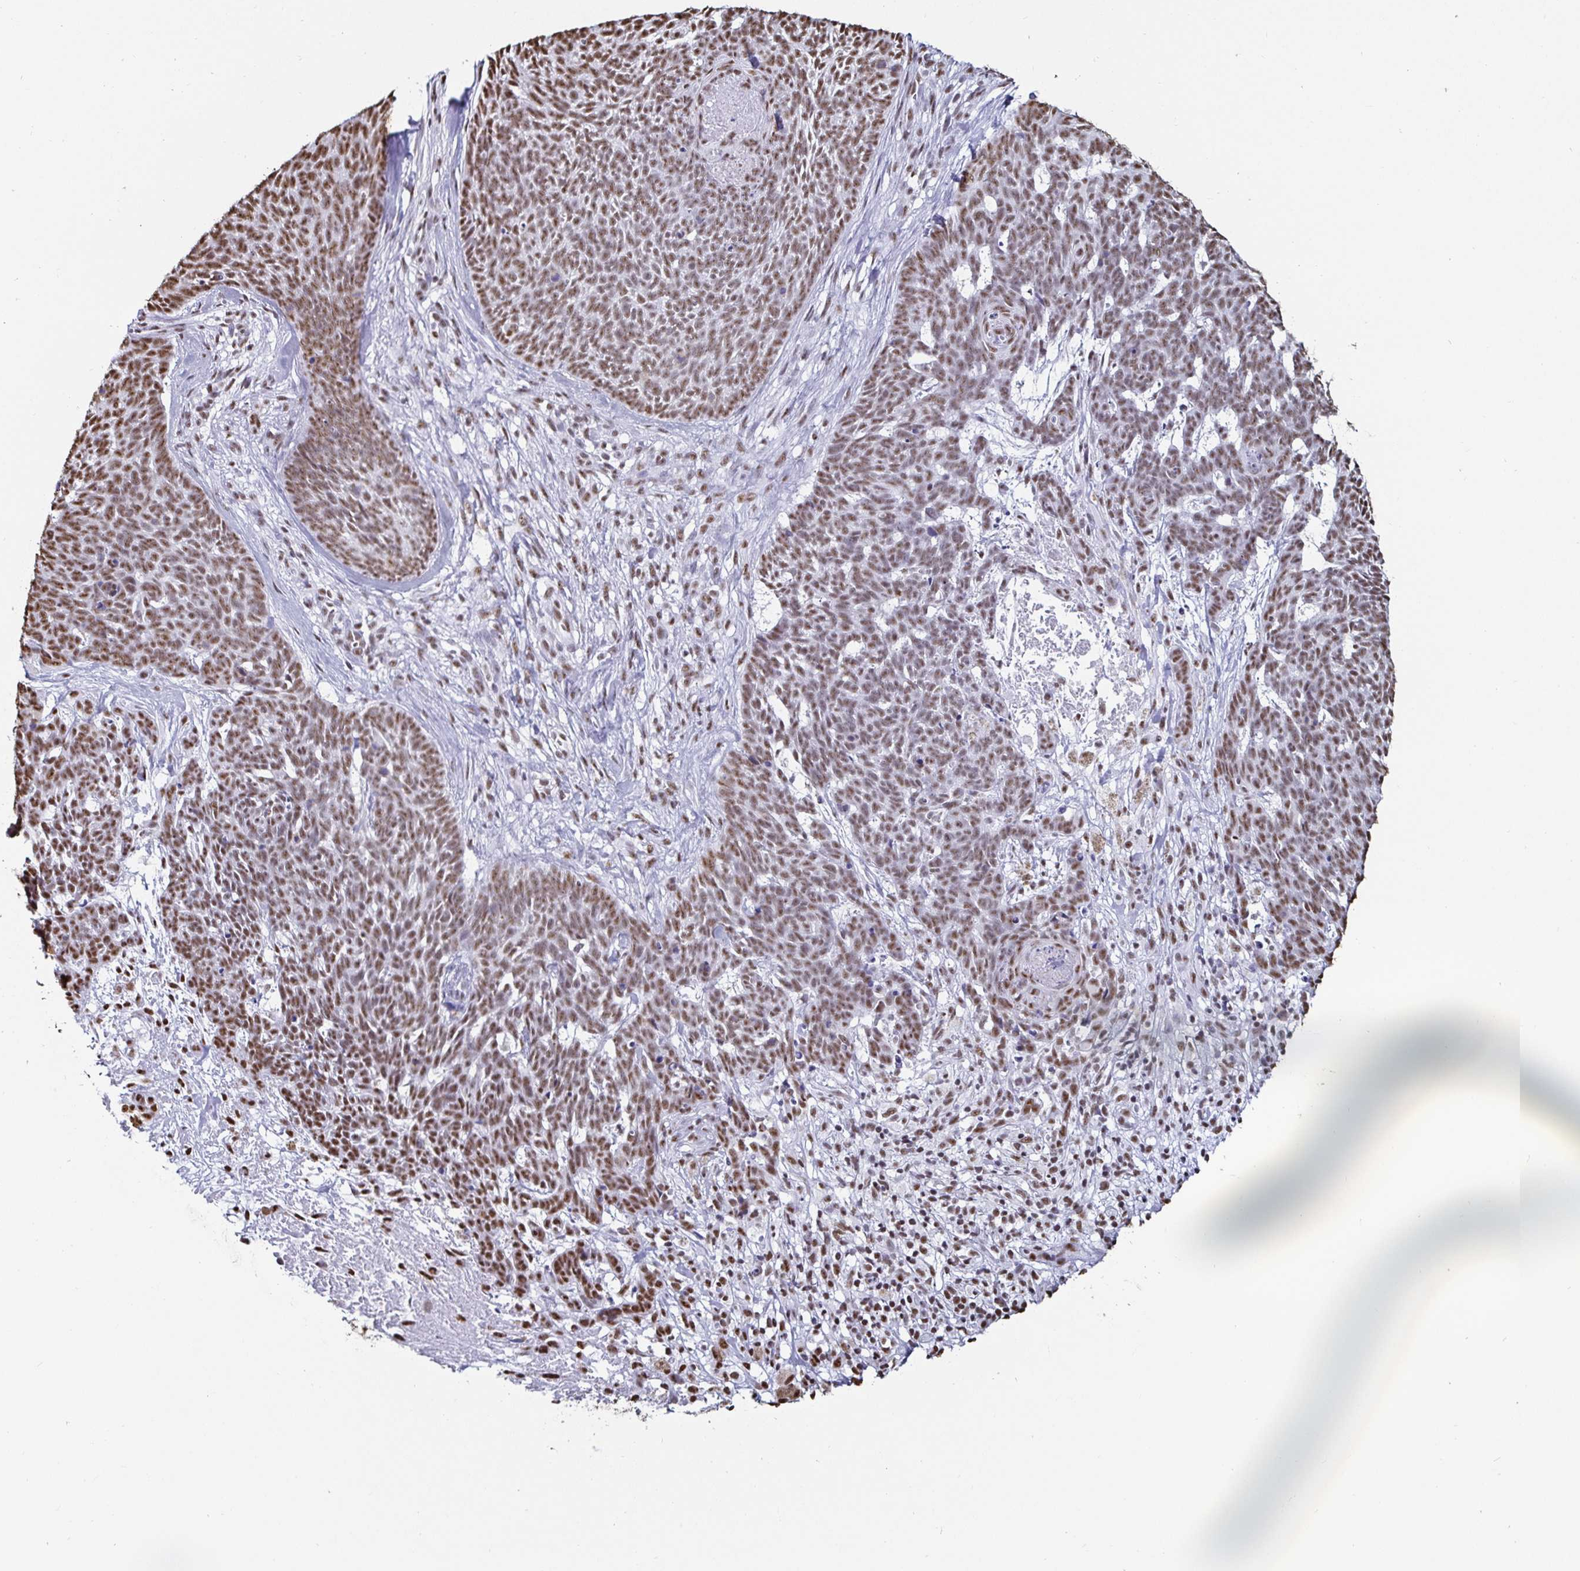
{"staining": {"intensity": "moderate", "quantity": ">75%", "location": "nuclear"}, "tissue": "skin cancer", "cell_type": "Tumor cells", "image_type": "cancer", "snomed": [{"axis": "morphology", "description": "Basal cell carcinoma"}, {"axis": "topography", "description": "Skin"}], "caption": "Moderate nuclear staining is present in approximately >75% of tumor cells in skin cancer. The staining was performed using DAB to visualize the protein expression in brown, while the nuclei were stained in blue with hematoxylin (Magnification: 20x).", "gene": "DDX39B", "patient": {"sex": "female", "age": 78}}